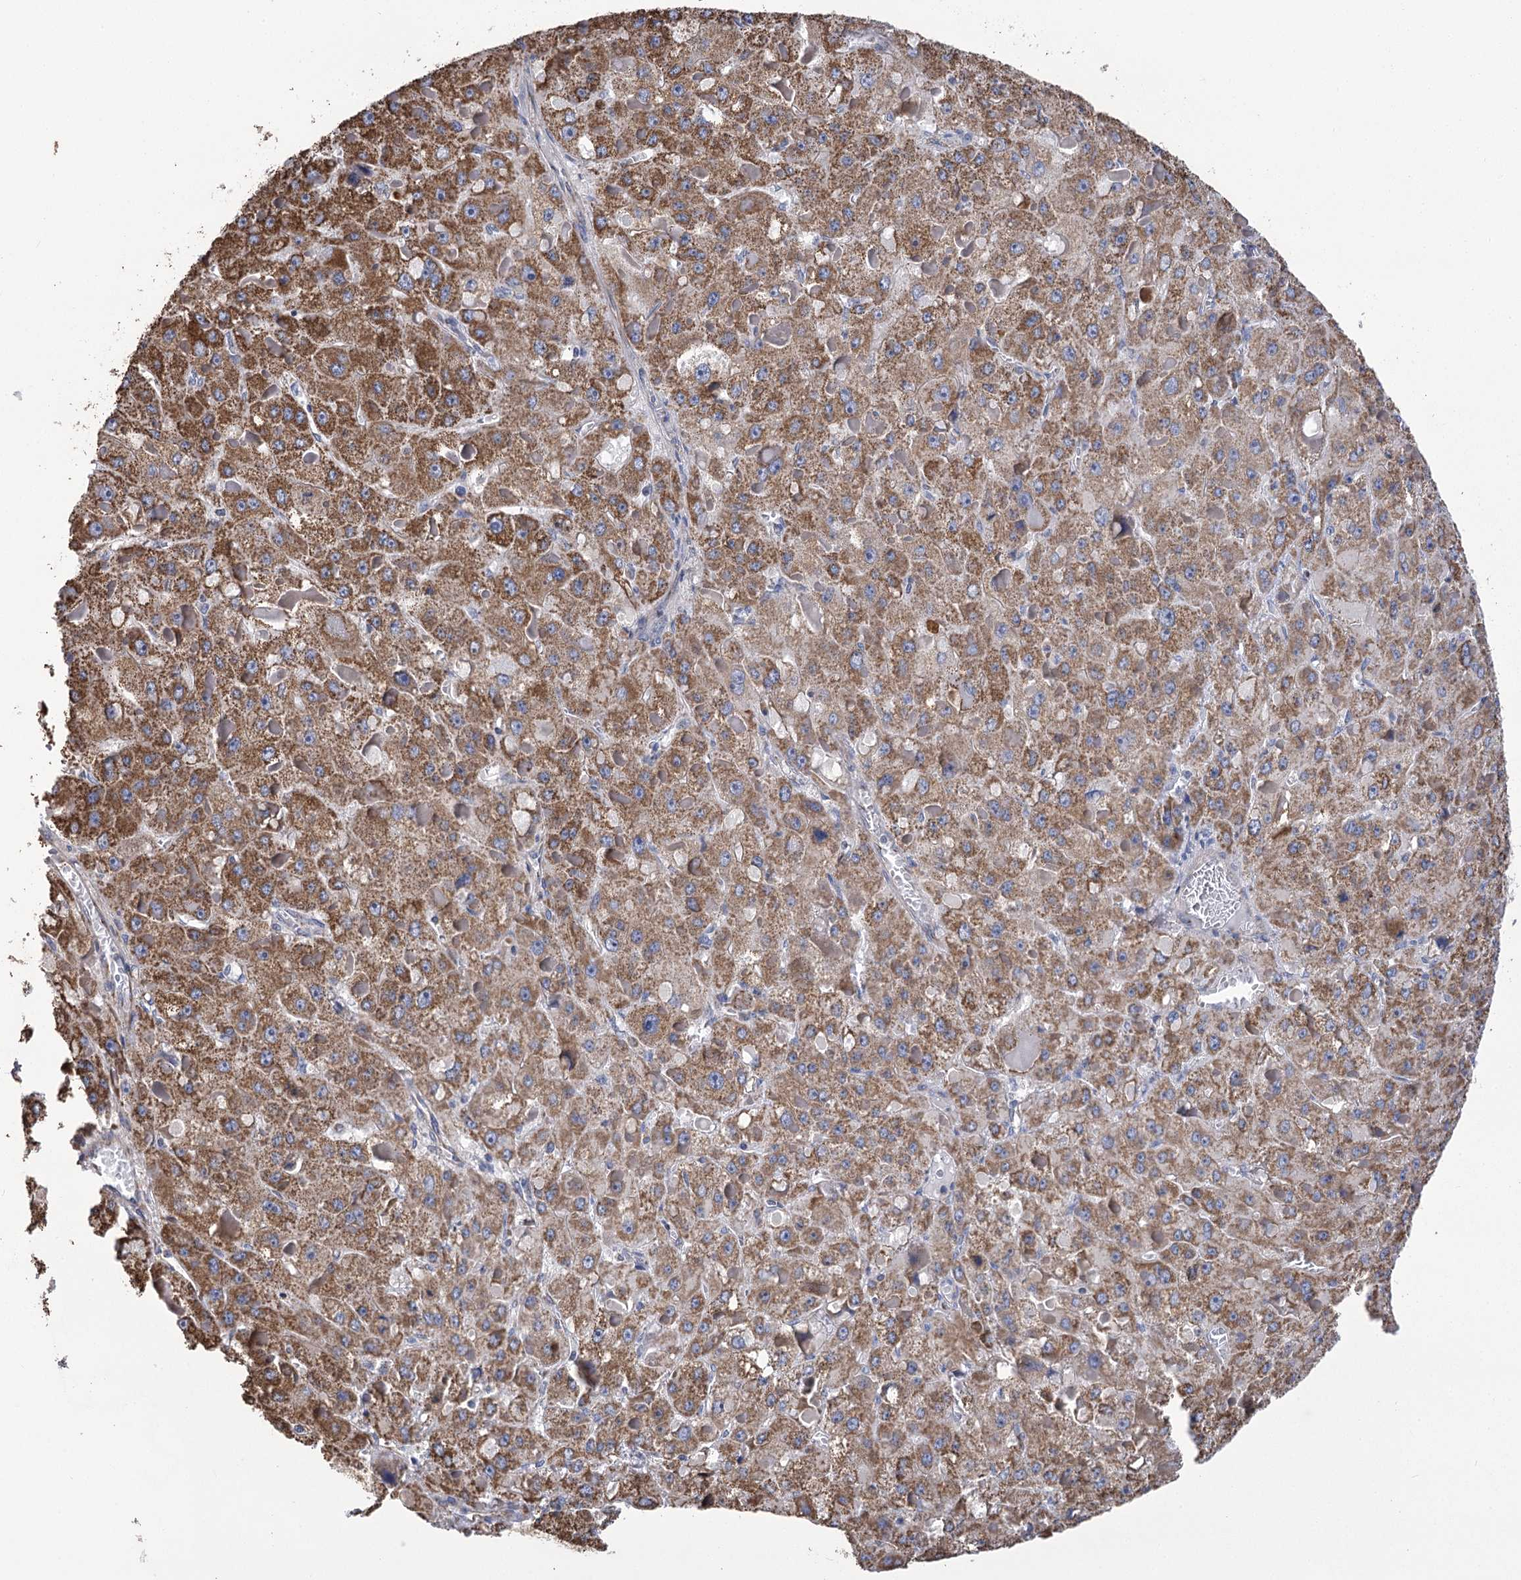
{"staining": {"intensity": "moderate", "quantity": ">75%", "location": "cytoplasmic/membranous"}, "tissue": "liver cancer", "cell_type": "Tumor cells", "image_type": "cancer", "snomed": [{"axis": "morphology", "description": "Carcinoma, Hepatocellular, NOS"}, {"axis": "topography", "description": "Liver"}], "caption": "Immunohistochemical staining of human liver cancer exhibits moderate cytoplasmic/membranous protein staining in approximately >75% of tumor cells. (DAB IHC, brown staining for protein, blue staining for nuclei).", "gene": "CCDC73", "patient": {"sex": "female", "age": 73}}